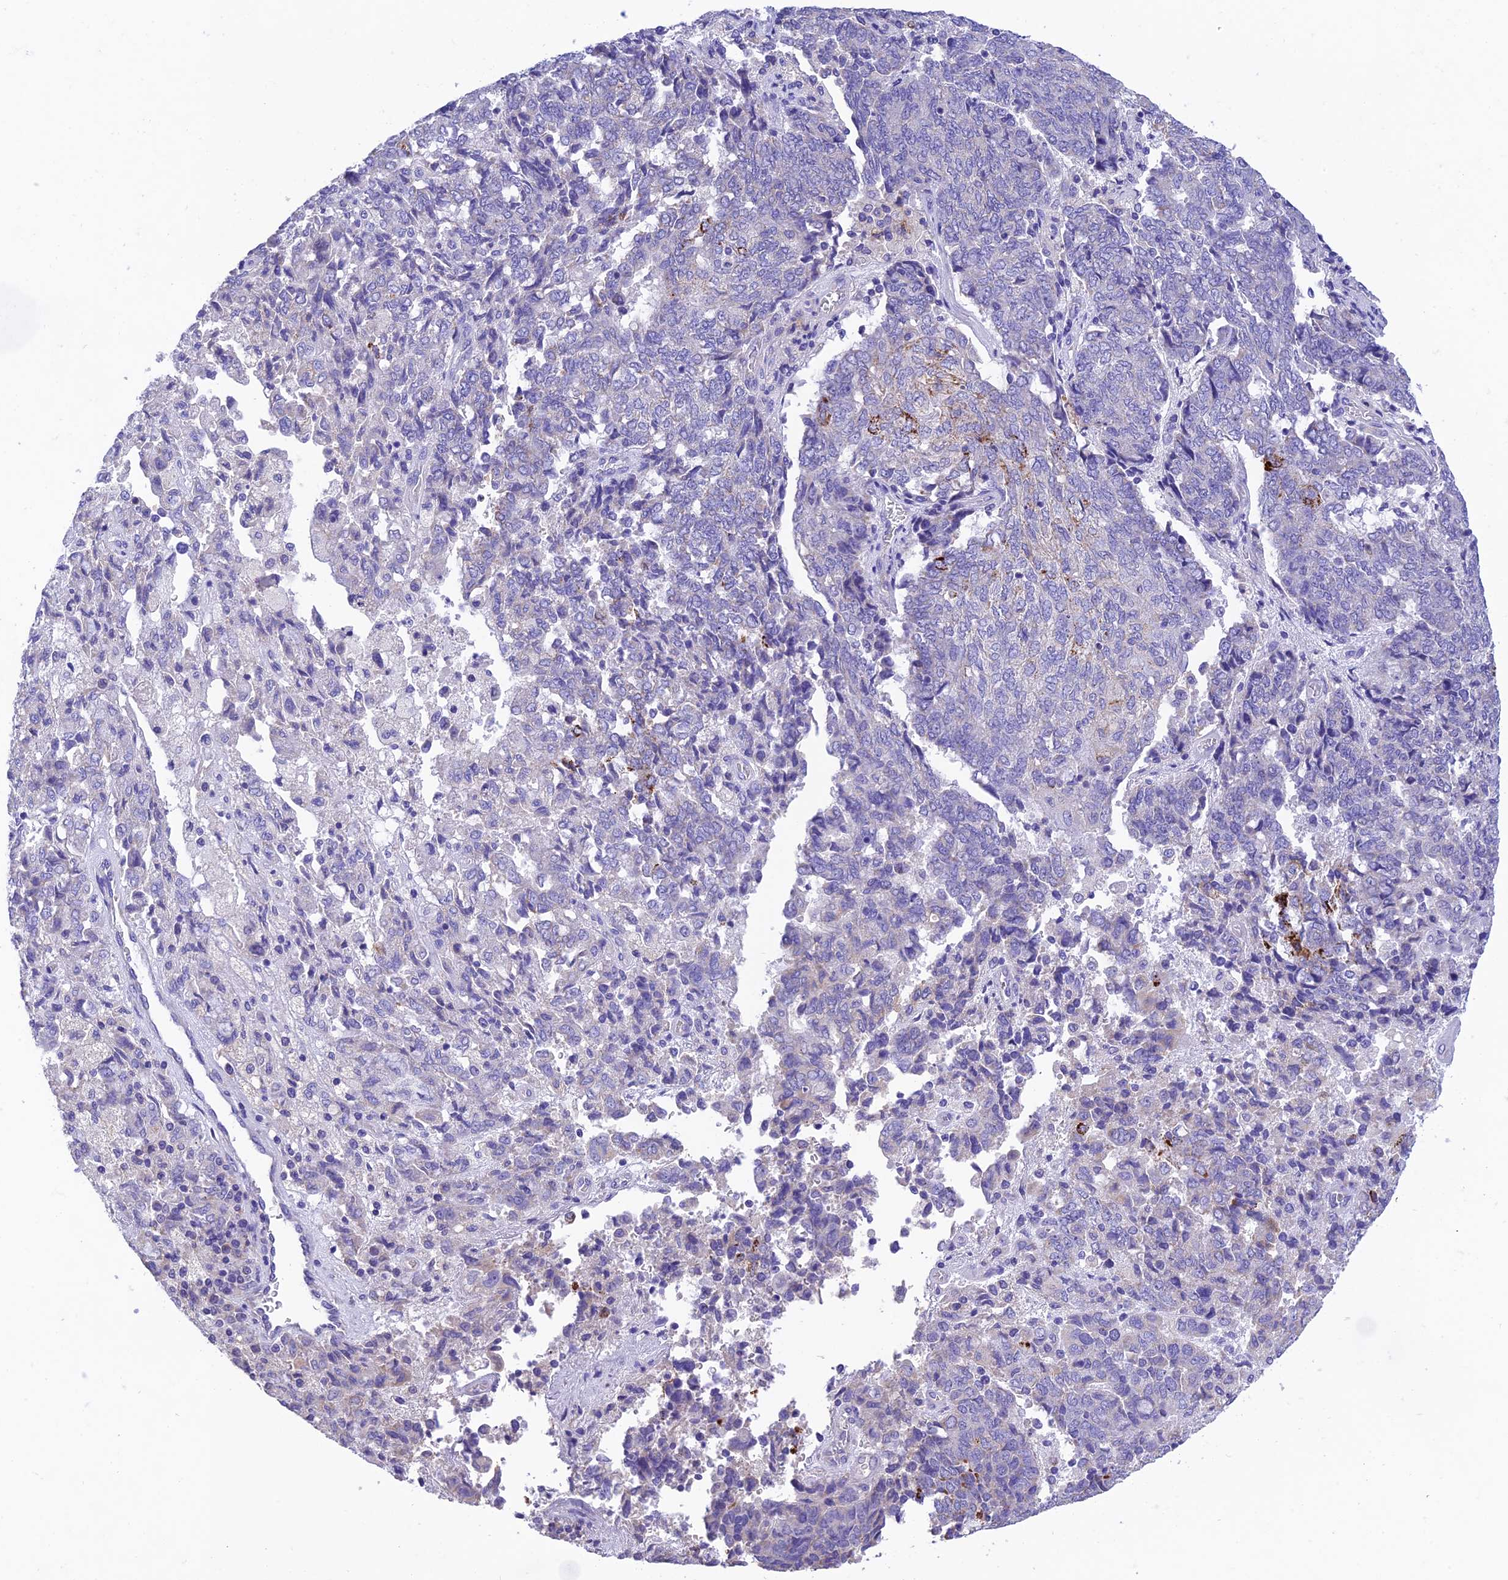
{"staining": {"intensity": "negative", "quantity": "none", "location": "none"}, "tissue": "endometrial cancer", "cell_type": "Tumor cells", "image_type": "cancer", "snomed": [{"axis": "morphology", "description": "Adenocarcinoma, NOS"}, {"axis": "topography", "description": "Endometrium"}], "caption": "Immunohistochemistry micrograph of neoplastic tissue: human adenocarcinoma (endometrial) stained with DAB (3,3'-diaminobenzidine) reveals no significant protein expression in tumor cells. The staining was performed using DAB (3,3'-diaminobenzidine) to visualize the protein expression in brown, while the nuclei were stained in blue with hematoxylin (Magnification: 20x).", "gene": "MS4A5", "patient": {"sex": "female", "age": 80}}